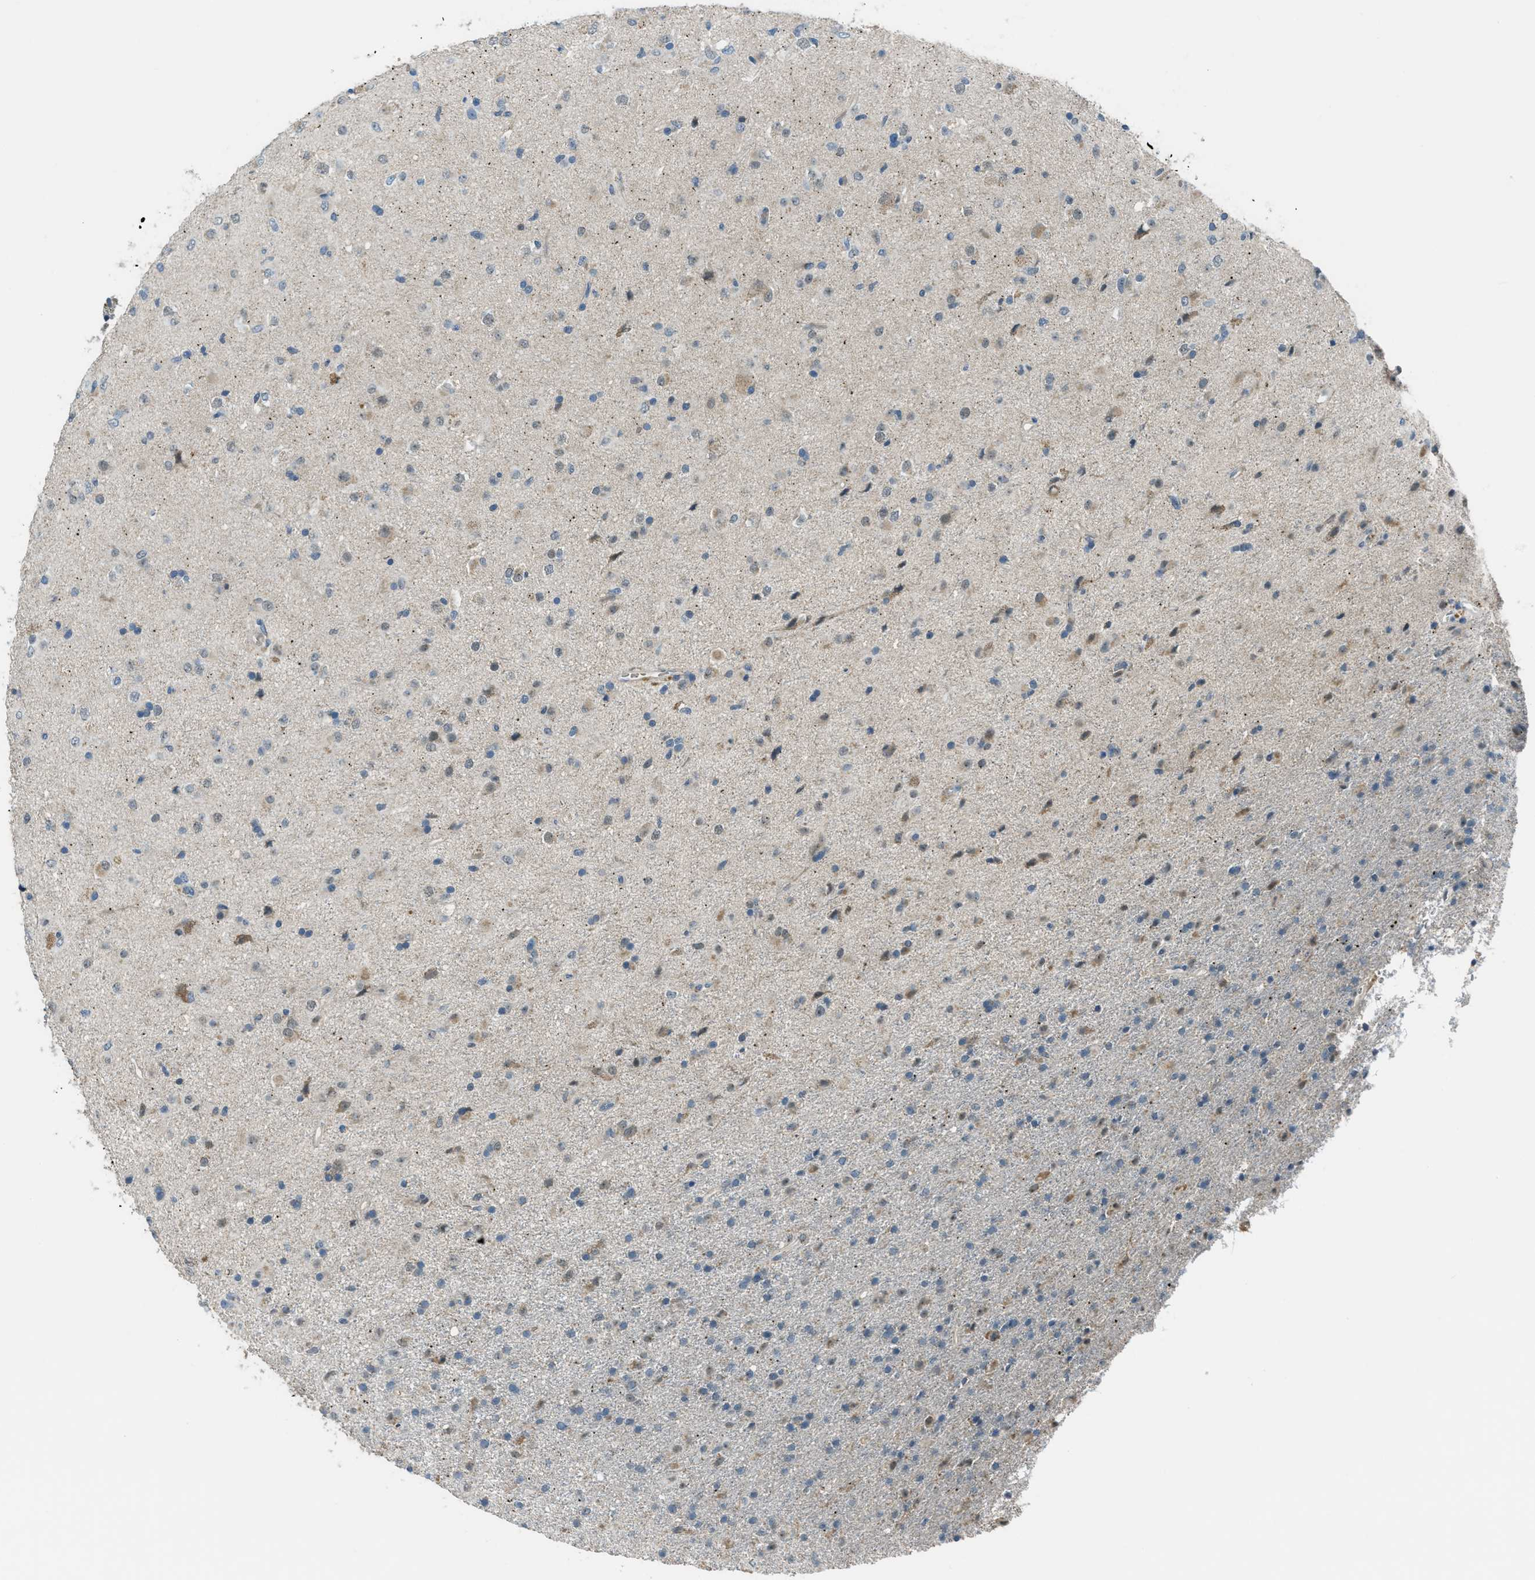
{"staining": {"intensity": "weak", "quantity": "<25%", "location": "cytoplasmic/membranous"}, "tissue": "glioma", "cell_type": "Tumor cells", "image_type": "cancer", "snomed": [{"axis": "morphology", "description": "Glioma, malignant, Low grade"}, {"axis": "topography", "description": "Brain"}], "caption": "Immunohistochemistry of human glioma shows no staining in tumor cells.", "gene": "CDON", "patient": {"sex": "male", "age": 65}}